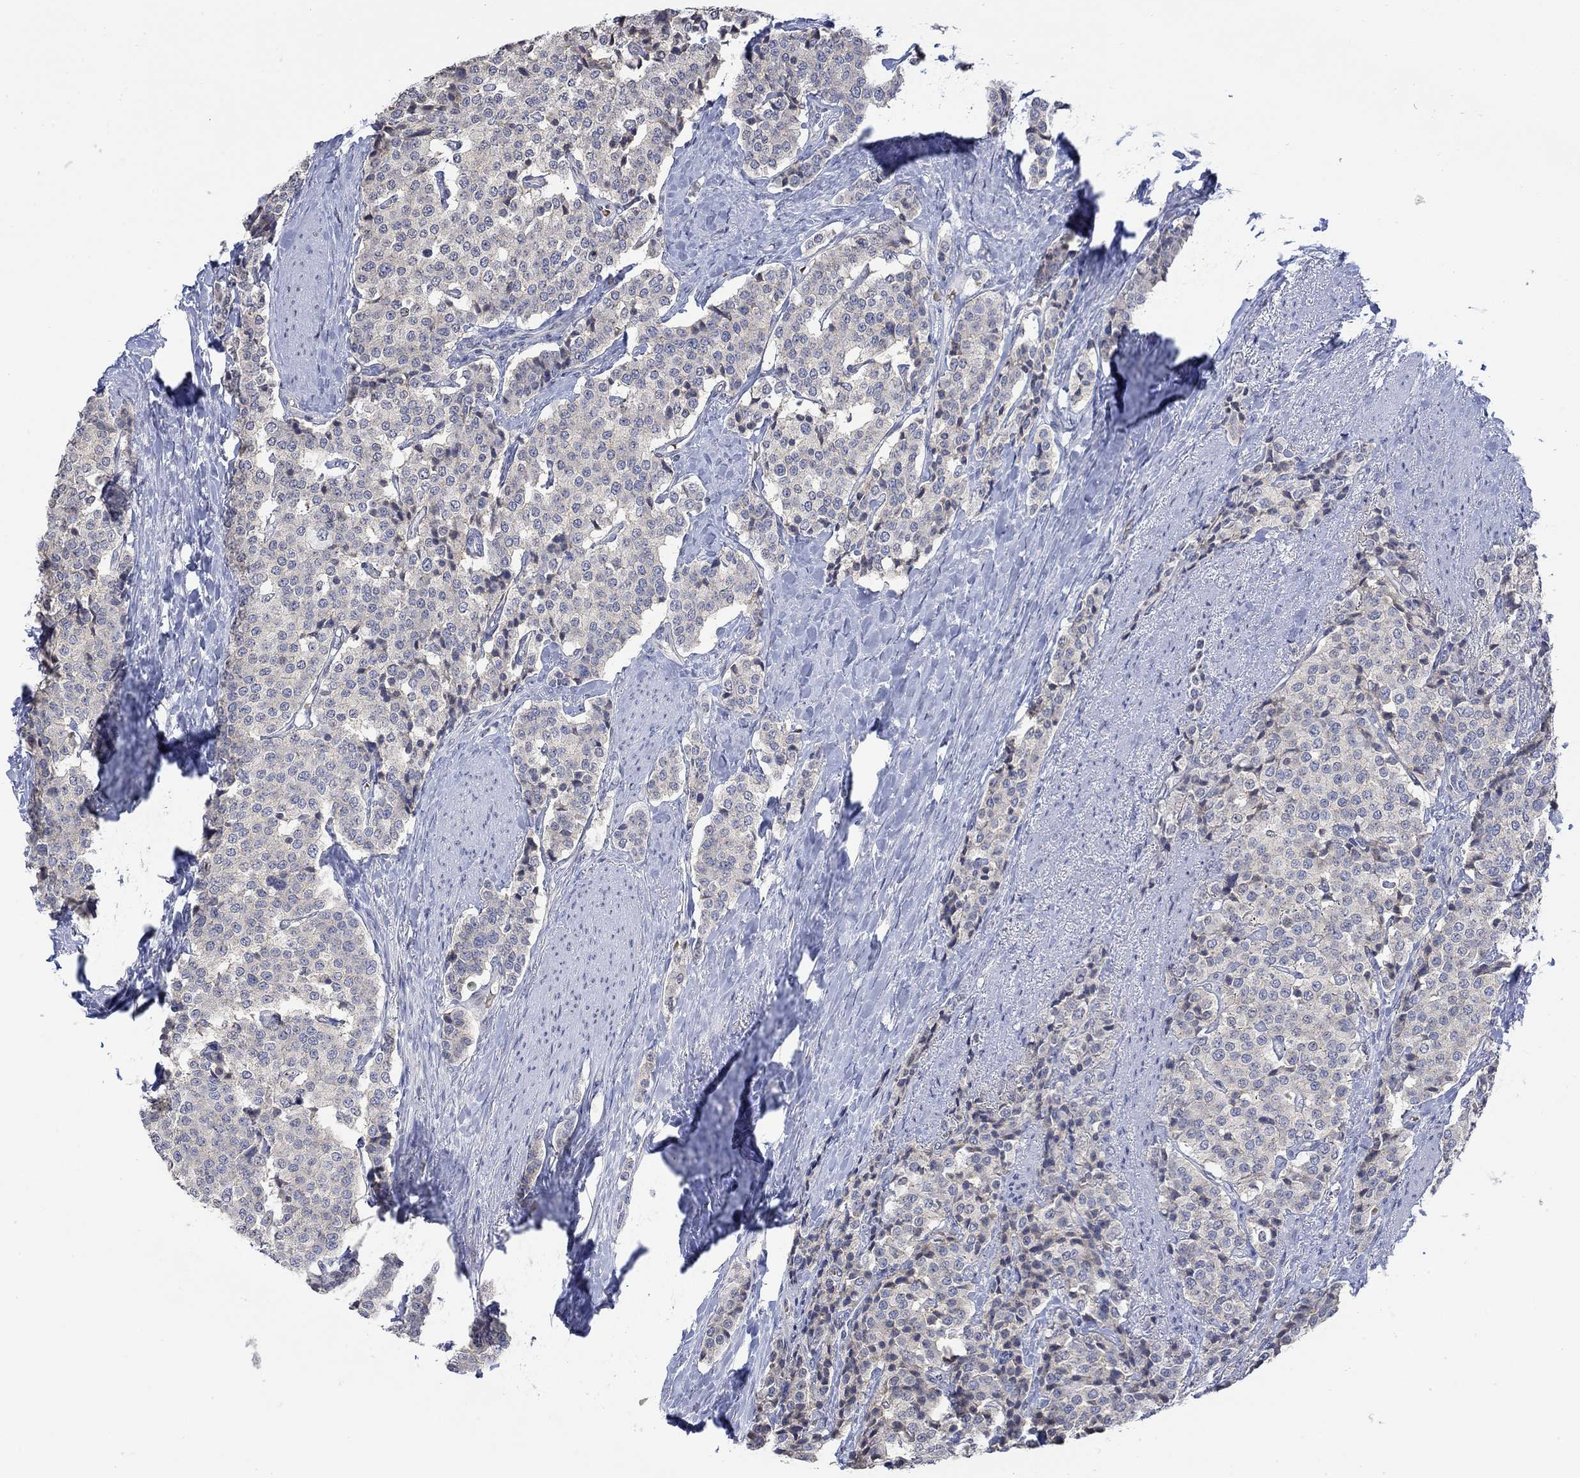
{"staining": {"intensity": "negative", "quantity": "none", "location": "none"}, "tissue": "carcinoid", "cell_type": "Tumor cells", "image_type": "cancer", "snomed": [{"axis": "morphology", "description": "Carcinoid, malignant, NOS"}, {"axis": "topography", "description": "Small intestine"}], "caption": "Tumor cells show no significant expression in malignant carcinoid.", "gene": "TMEM255A", "patient": {"sex": "female", "age": 58}}